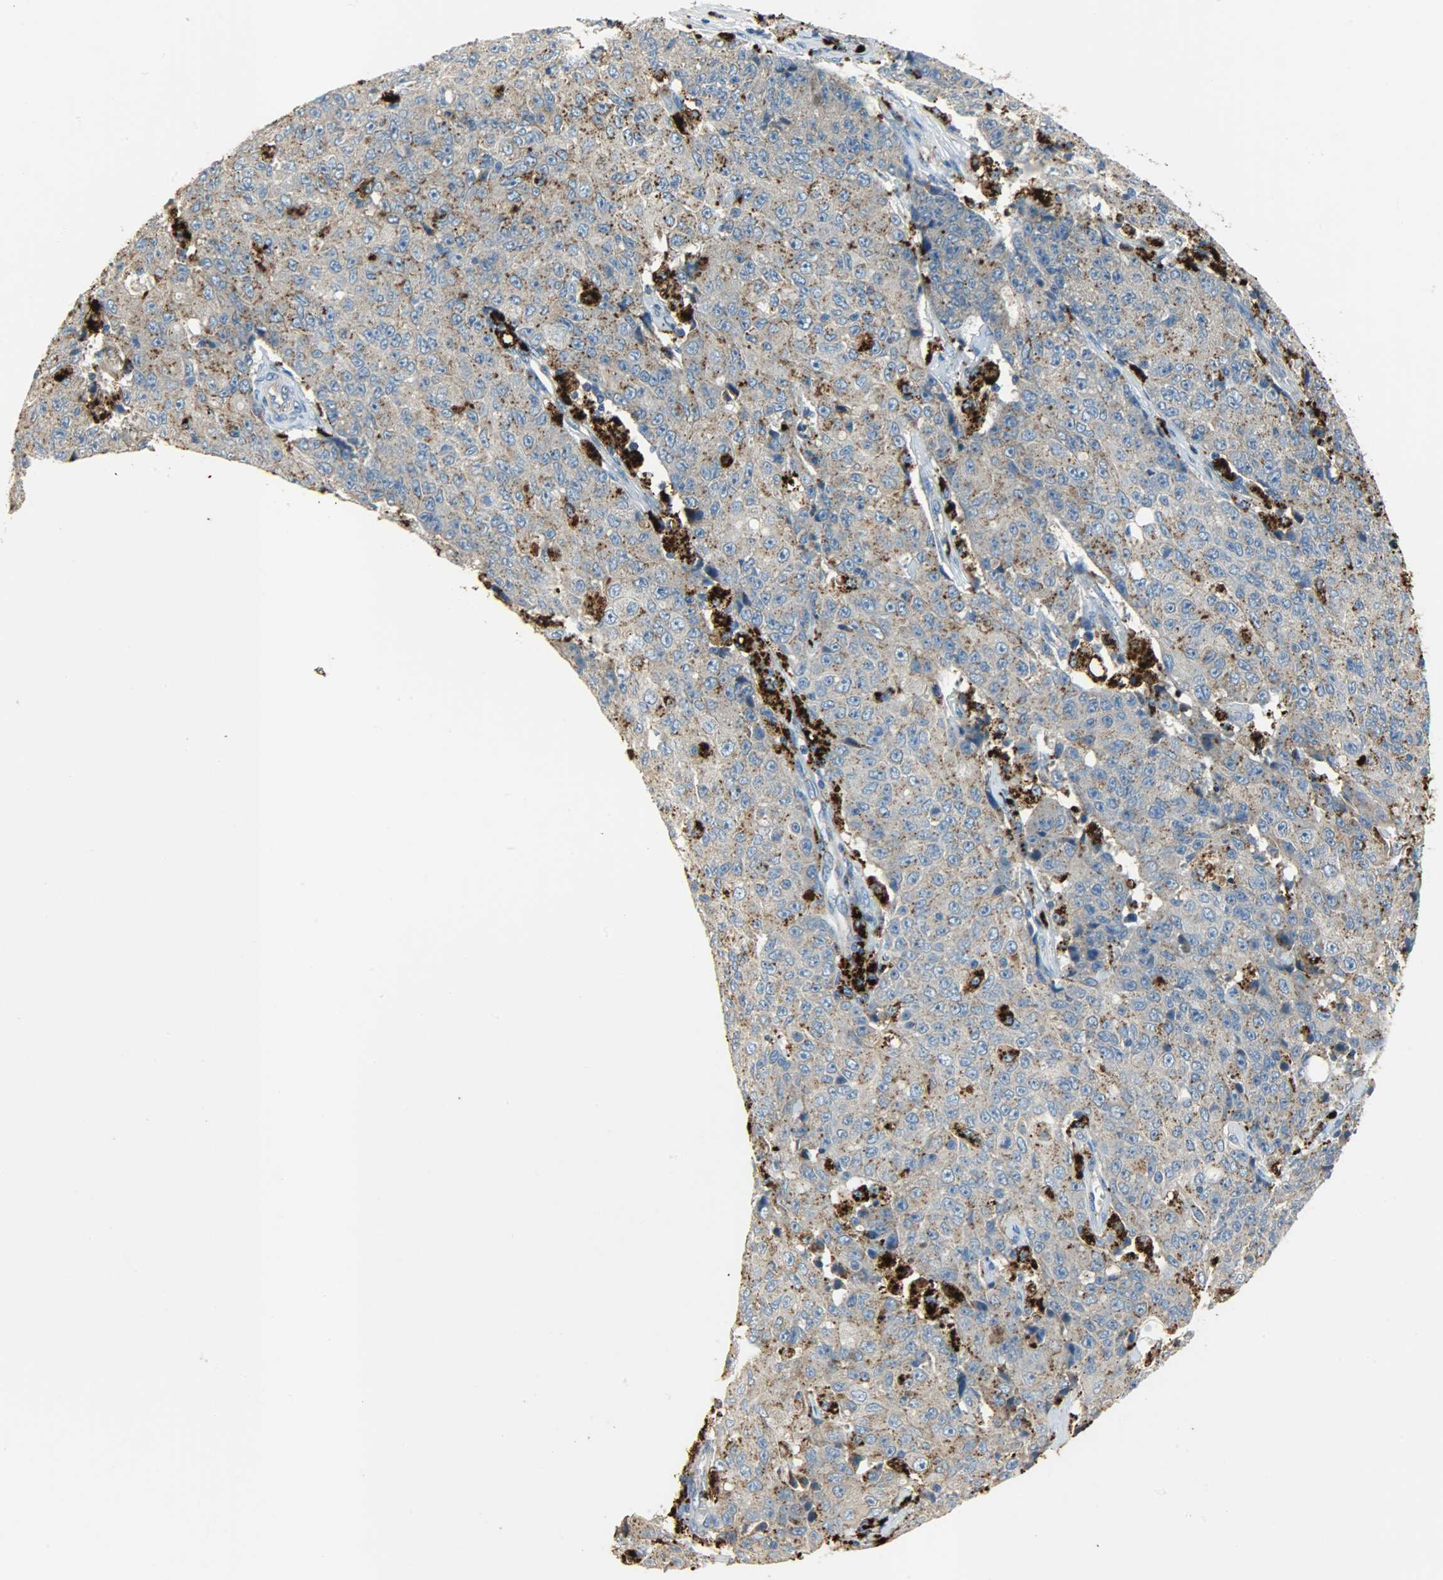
{"staining": {"intensity": "moderate", "quantity": "25%-75%", "location": "cytoplasmic/membranous"}, "tissue": "ovarian cancer", "cell_type": "Tumor cells", "image_type": "cancer", "snomed": [{"axis": "morphology", "description": "Carcinoma, endometroid"}, {"axis": "topography", "description": "Ovary"}], "caption": "Immunohistochemical staining of ovarian endometroid carcinoma shows medium levels of moderate cytoplasmic/membranous staining in about 25%-75% of tumor cells.", "gene": "ASAH1", "patient": {"sex": "female", "age": 42}}